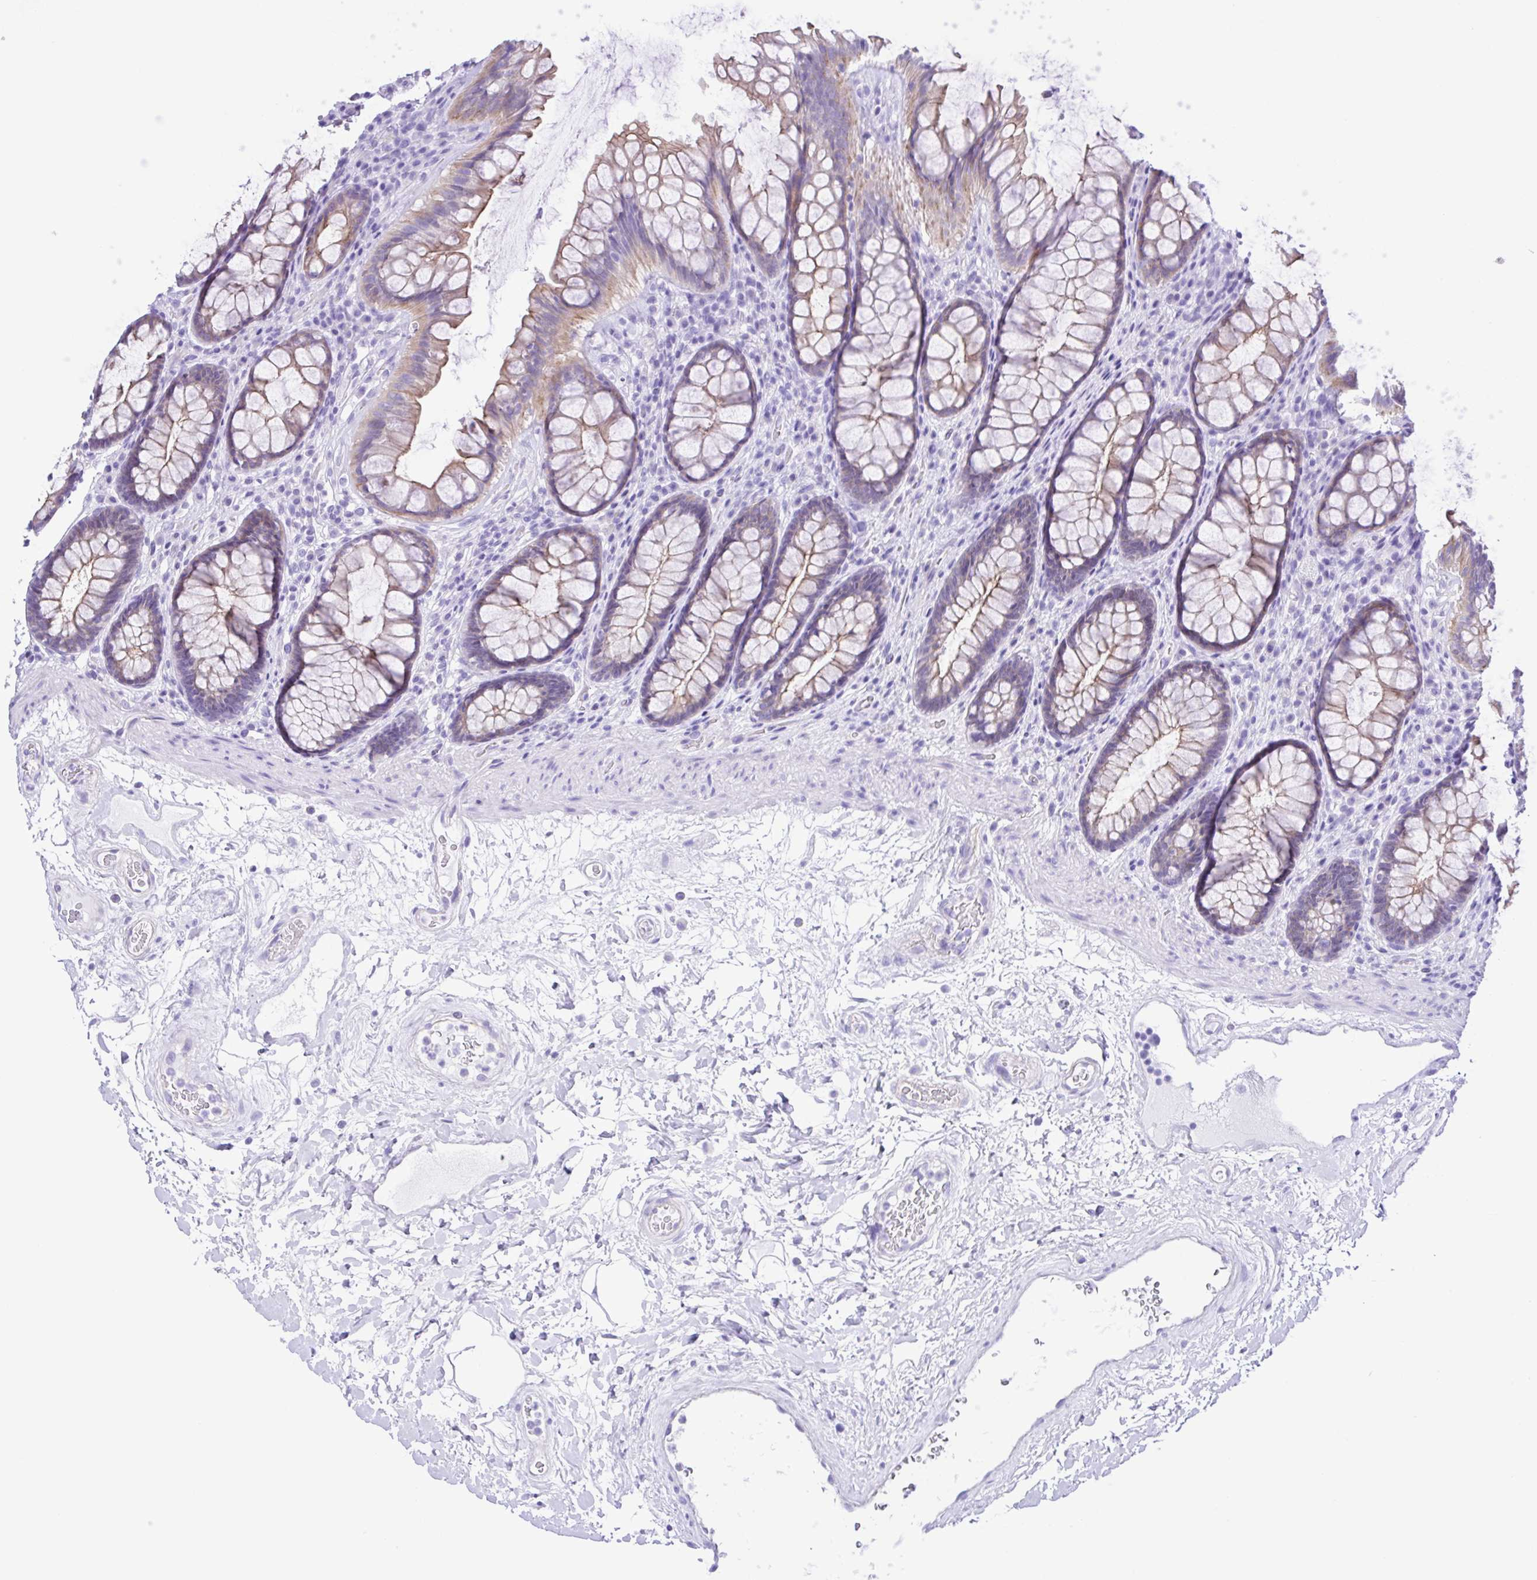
{"staining": {"intensity": "weak", "quantity": "25%-75%", "location": "cytoplasmic/membranous"}, "tissue": "rectum", "cell_type": "Glandular cells", "image_type": "normal", "snomed": [{"axis": "morphology", "description": "Normal tissue, NOS"}, {"axis": "topography", "description": "Rectum"}], "caption": "This is an image of IHC staining of benign rectum, which shows weak expression in the cytoplasmic/membranous of glandular cells.", "gene": "CYP11A1", "patient": {"sex": "male", "age": 72}}